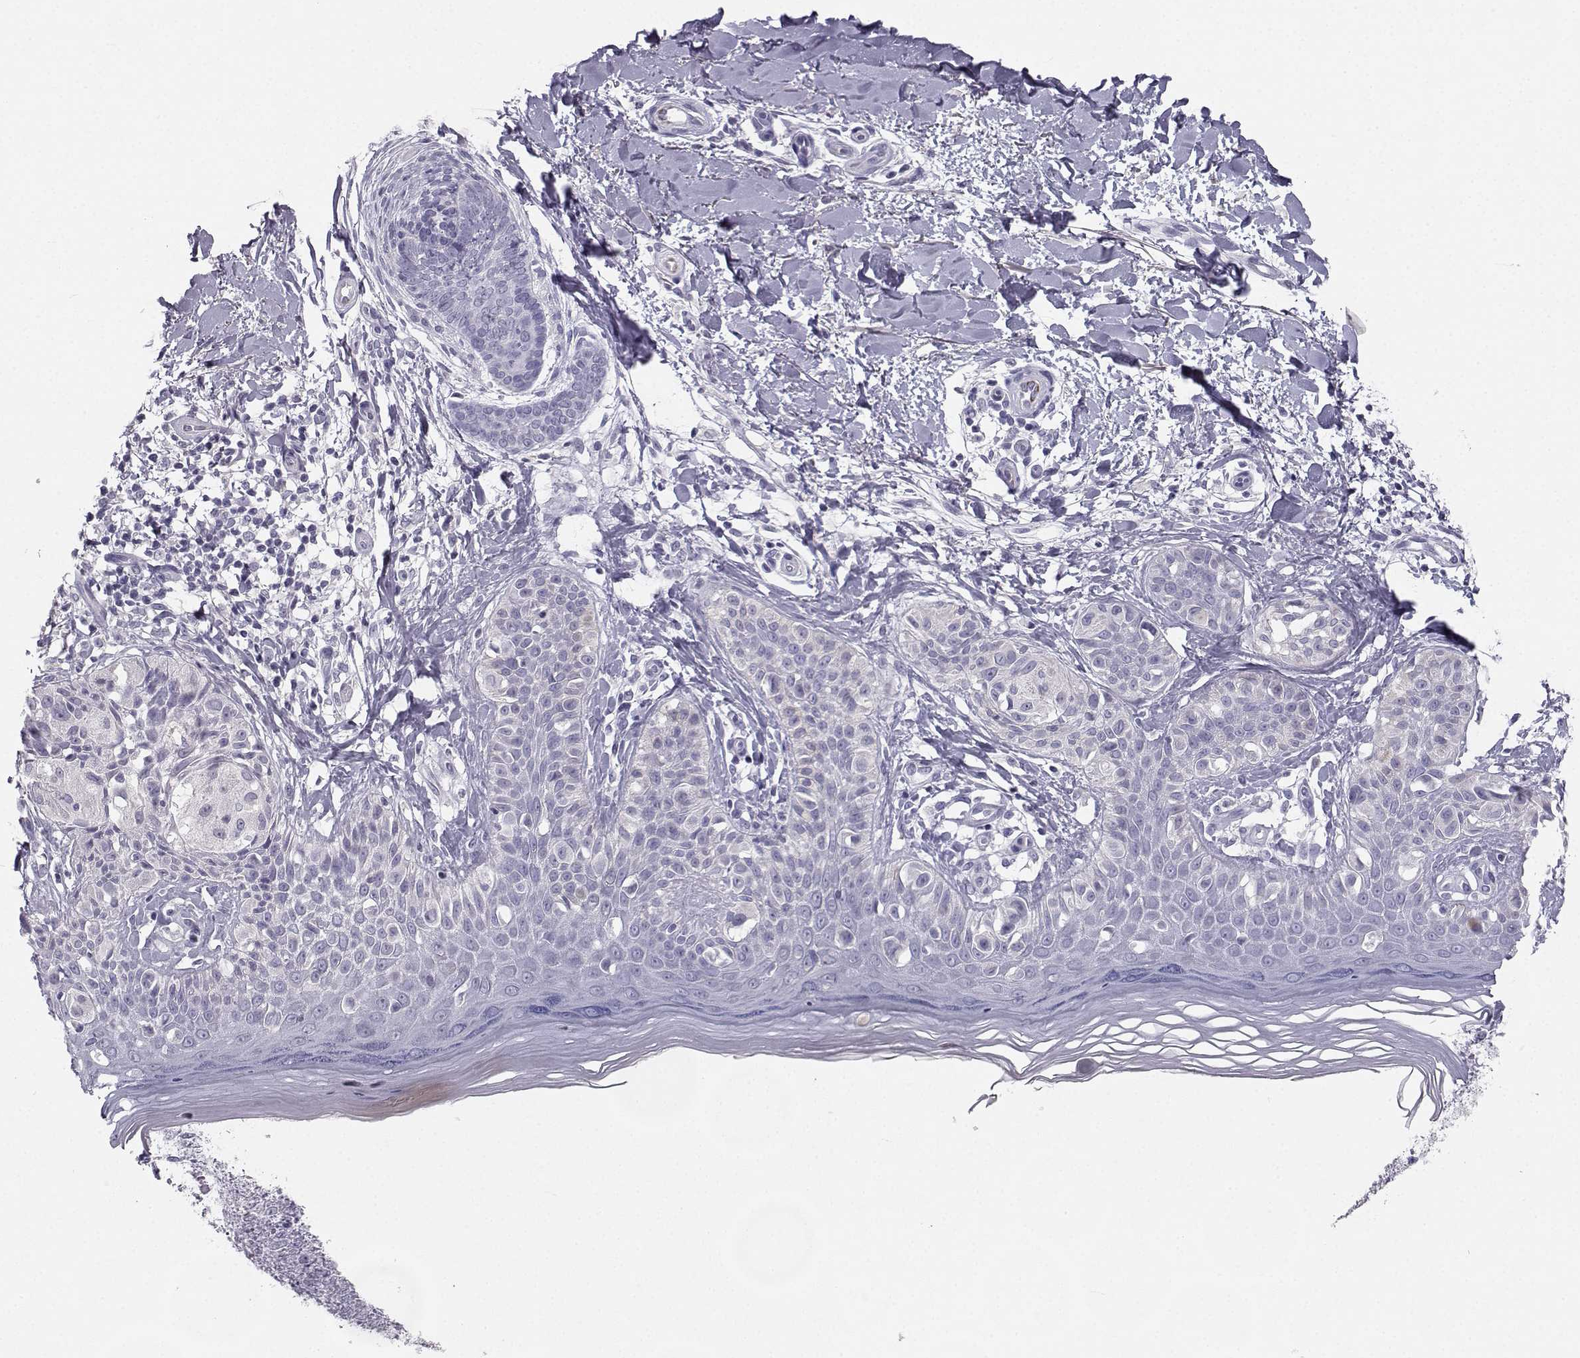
{"staining": {"intensity": "negative", "quantity": "none", "location": "none"}, "tissue": "melanoma", "cell_type": "Tumor cells", "image_type": "cancer", "snomed": [{"axis": "morphology", "description": "Malignant melanoma, NOS"}, {"axis": "topography", "description": "Skin"}], "caption": "Immunohistochemistry histopathology image of melanoma stained for a protein (brown), which reveals no positivity in tumor cells.", "gene": "SYCE1", "patient": {"sex": "female", "age": 73}}